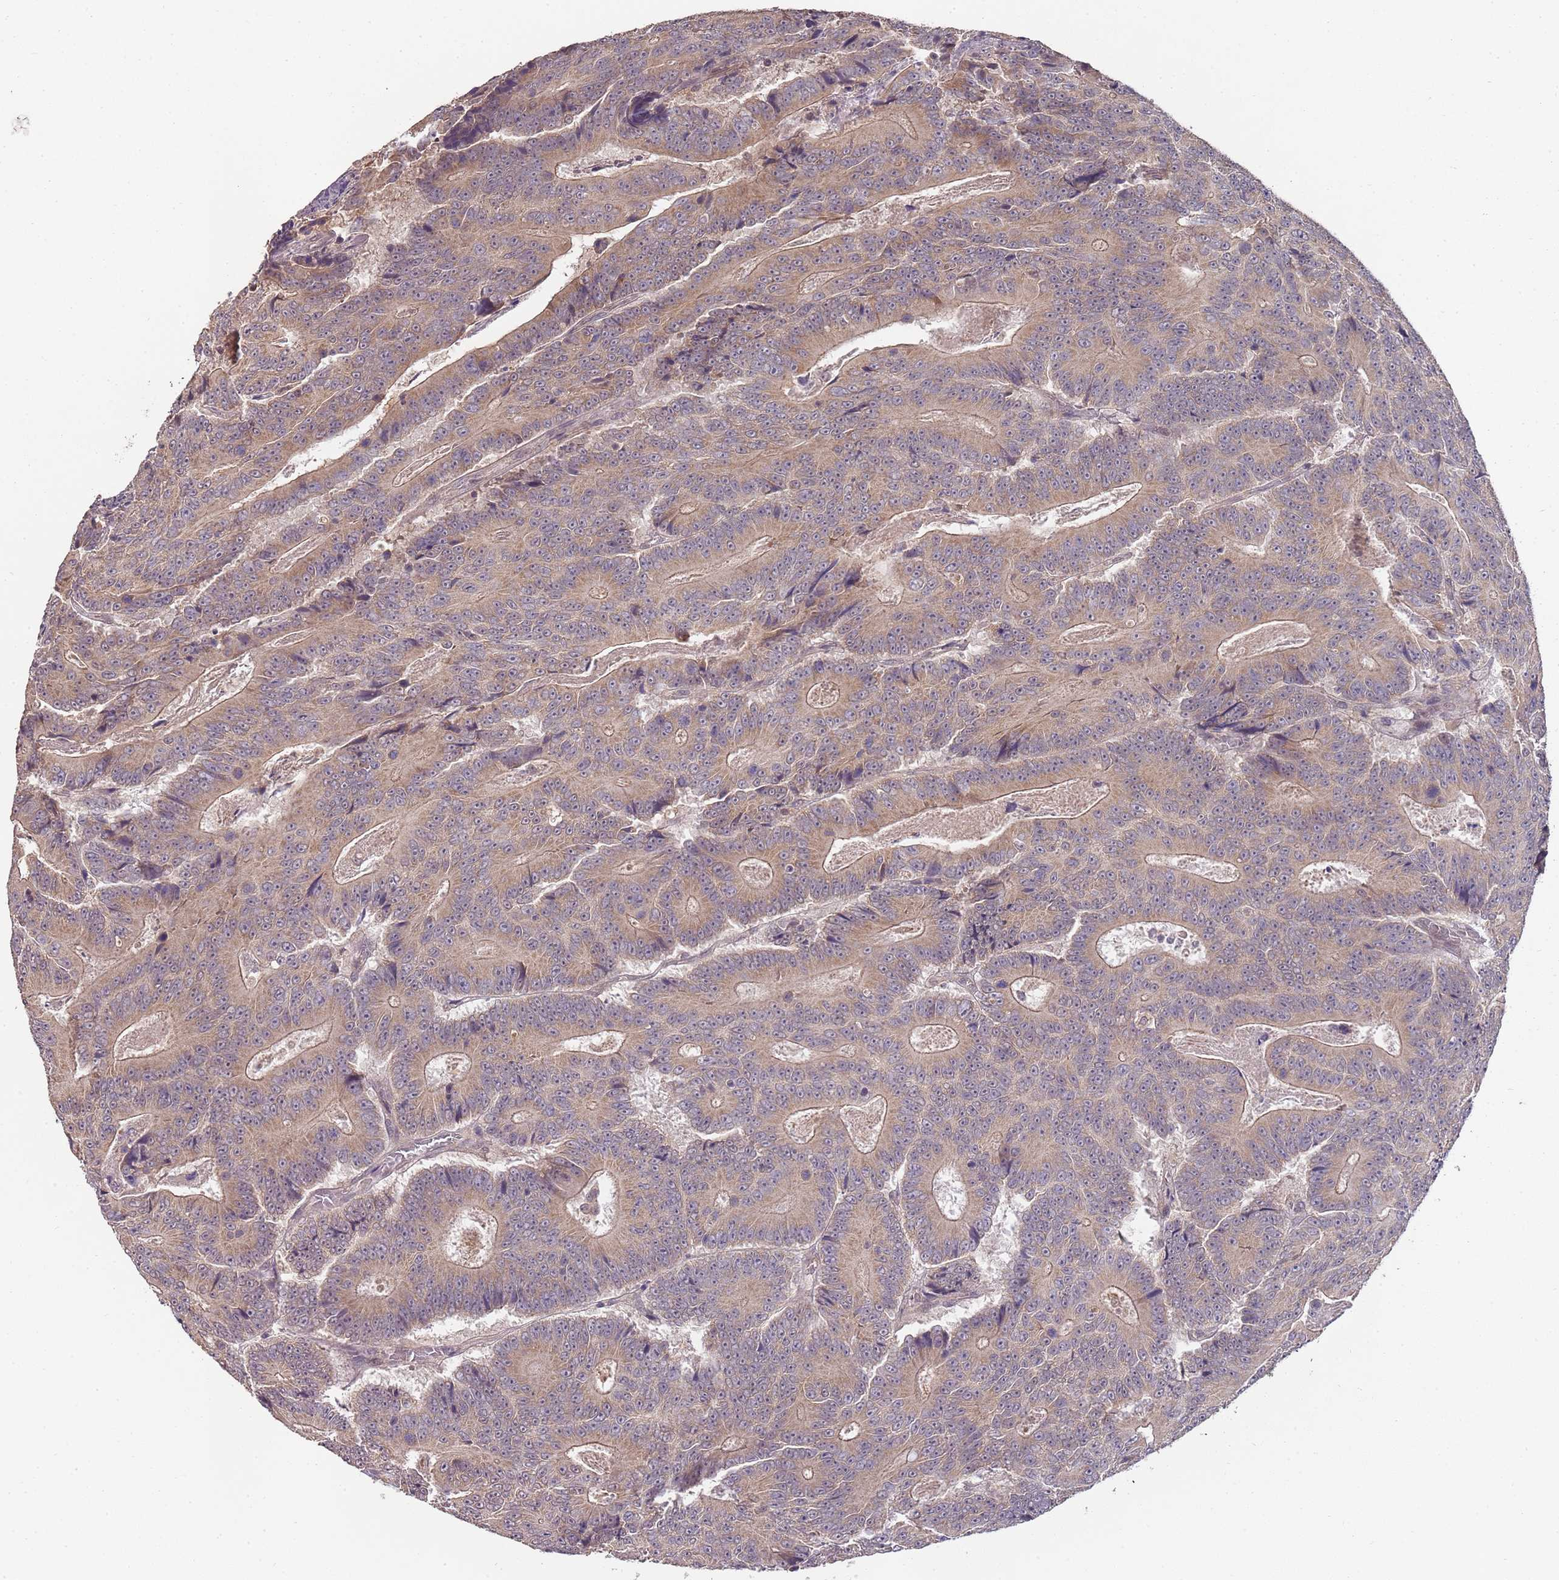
{"staining": {"intensity": "moderate", "quantity": ">75%", "location": "cytoplasmic/membranous"}, "tissue": "colorectal cancer", "cell_type": "Tumor cells", "image_type": "cancer", "snomed": [{"axis": "morphology", "description": "Adenocarcinoma, NOS"}, {"axis": "topography", "description": "Colon"}], "caption": "DAB (3,3'-diaminobenzidine) immunohistochemical staining of colorectal cancer exhibits moderate cytoplasmic/membranous protein expression in approximately >75% of tumor cells.", "gene": "LIN37", "patient": {"sex": "male", "age": 83}}